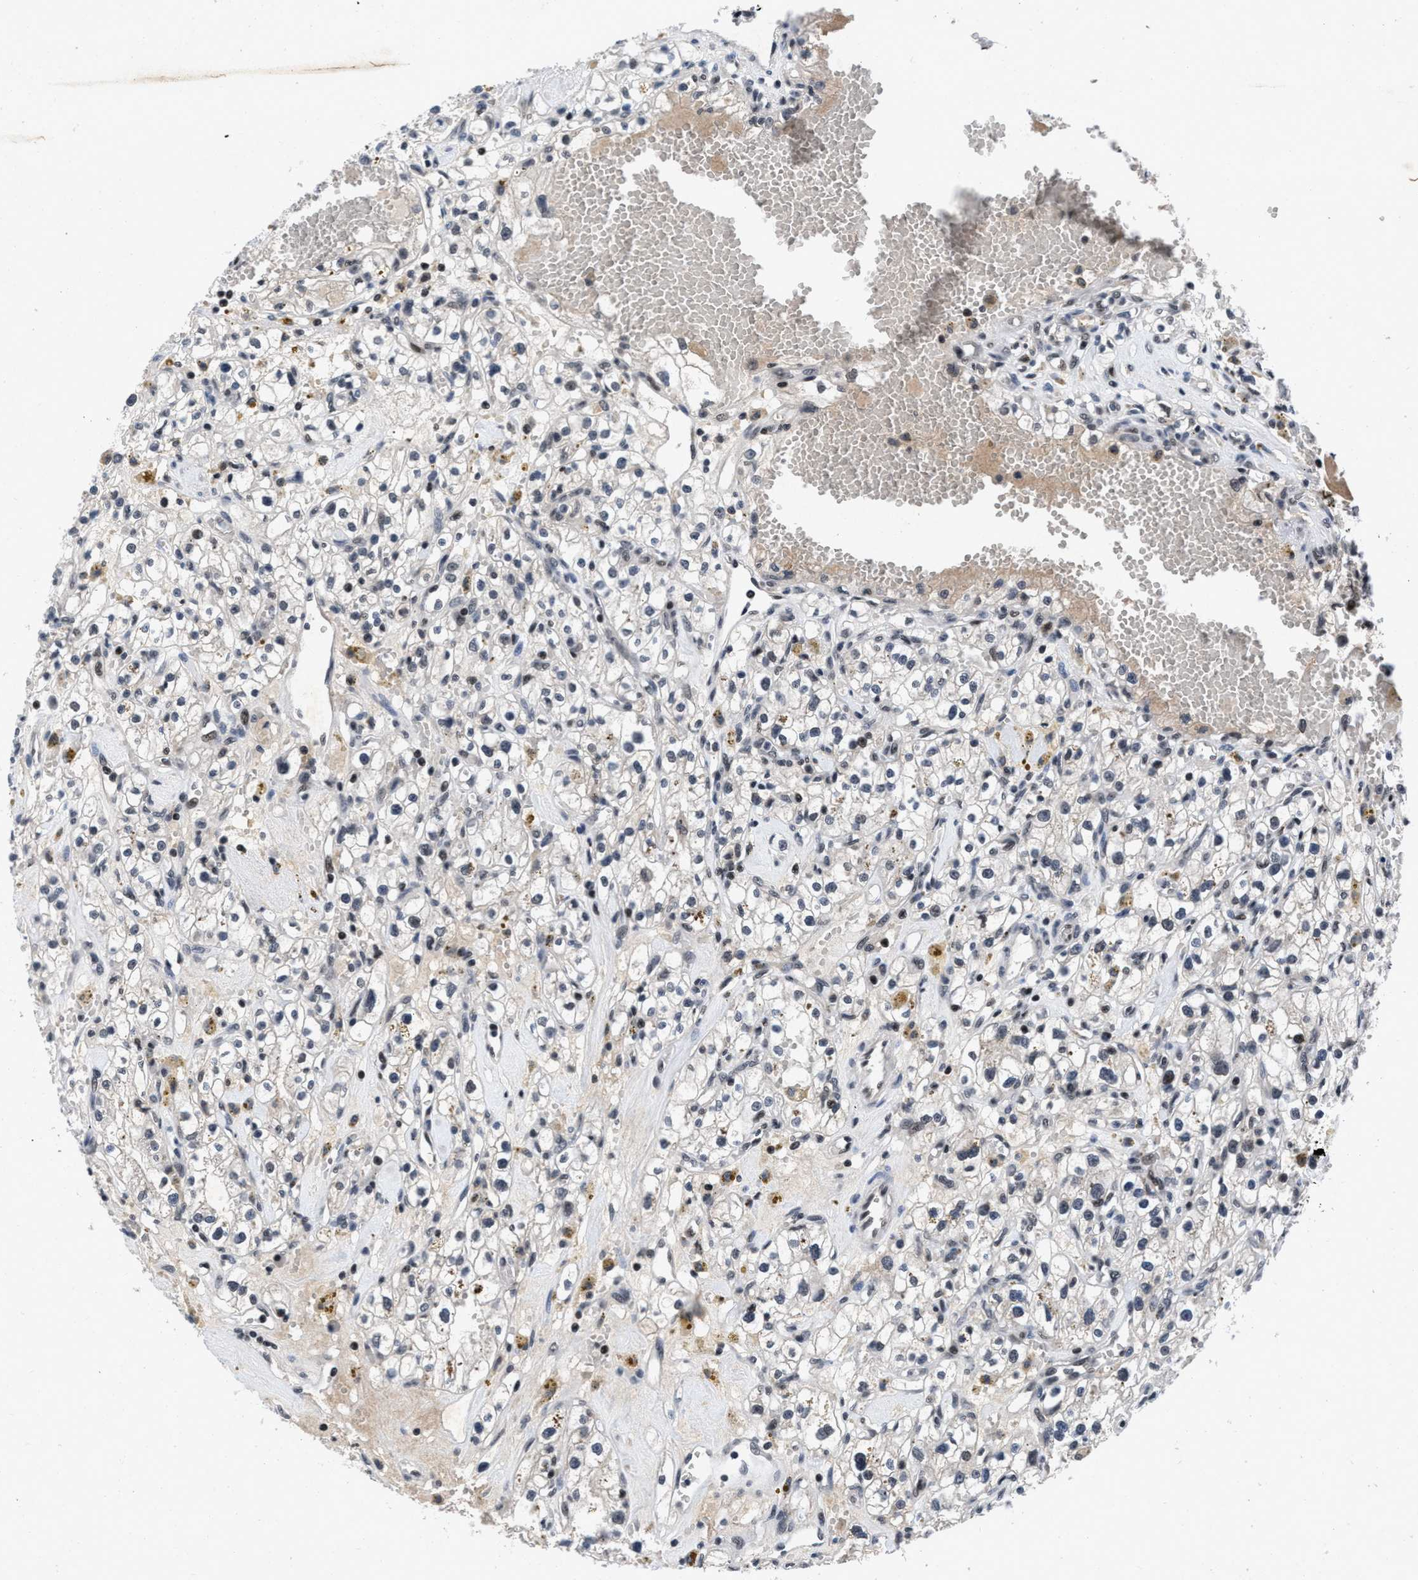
{"staining": {"intensity": "negative", "quantity": "none", "location": "none"}, "tissue": "renal cancer", "cell_type": "Tumor cells", "image_type": "cancer", "snomed": [{"axis": "morphology", "description": "Adenocarcinoma, NOS"}, {"axis": "topography", "description": "Kidney"}], "caption": "DAB (3,3'-diaminobenzidine) immunohistochemical staining of human renal cancer shows no significant positivity in tumor cells.", "gene": "WDR81", "patient": {"sex": "male", "age": 56}}